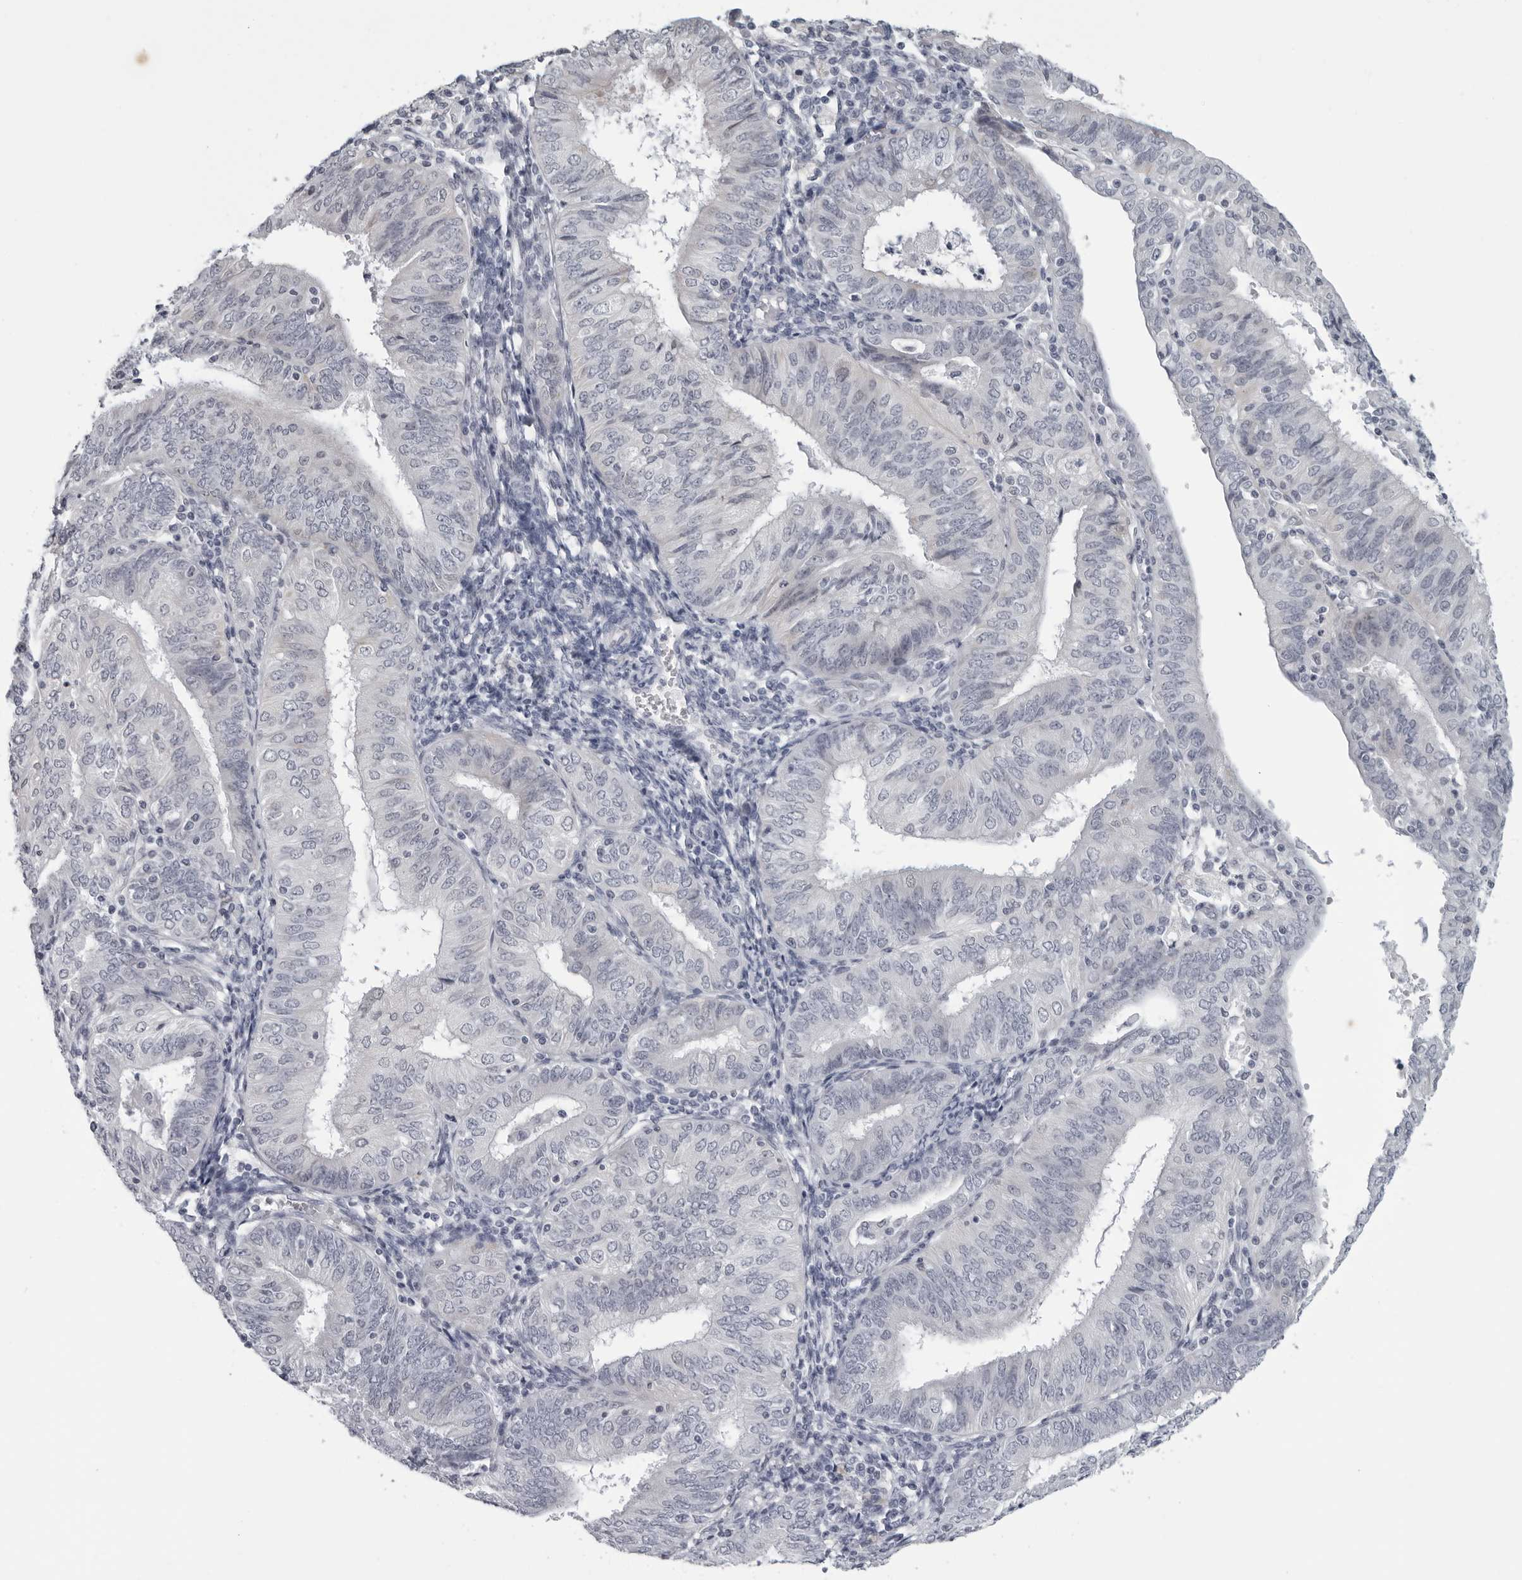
{"staining": {"intensity": "negative", "quantity": "none", "location": "none"}, "tissue": "endometrial cancer", "cell_type": "Tumor cells", "image_type": "cancer", "snomed": [{"axis": "morphology", "description": "Adenocarcinoma, NOS"}, {"axis": "topography", "description": "Endometrium"}], "caption": "The IHC histopathology image has no significant expression in tumor cells of adenocarcinoma (endometrial) tissue.", "gene": "OPLAH", "patient": {"sex": "female", "age": 58}}